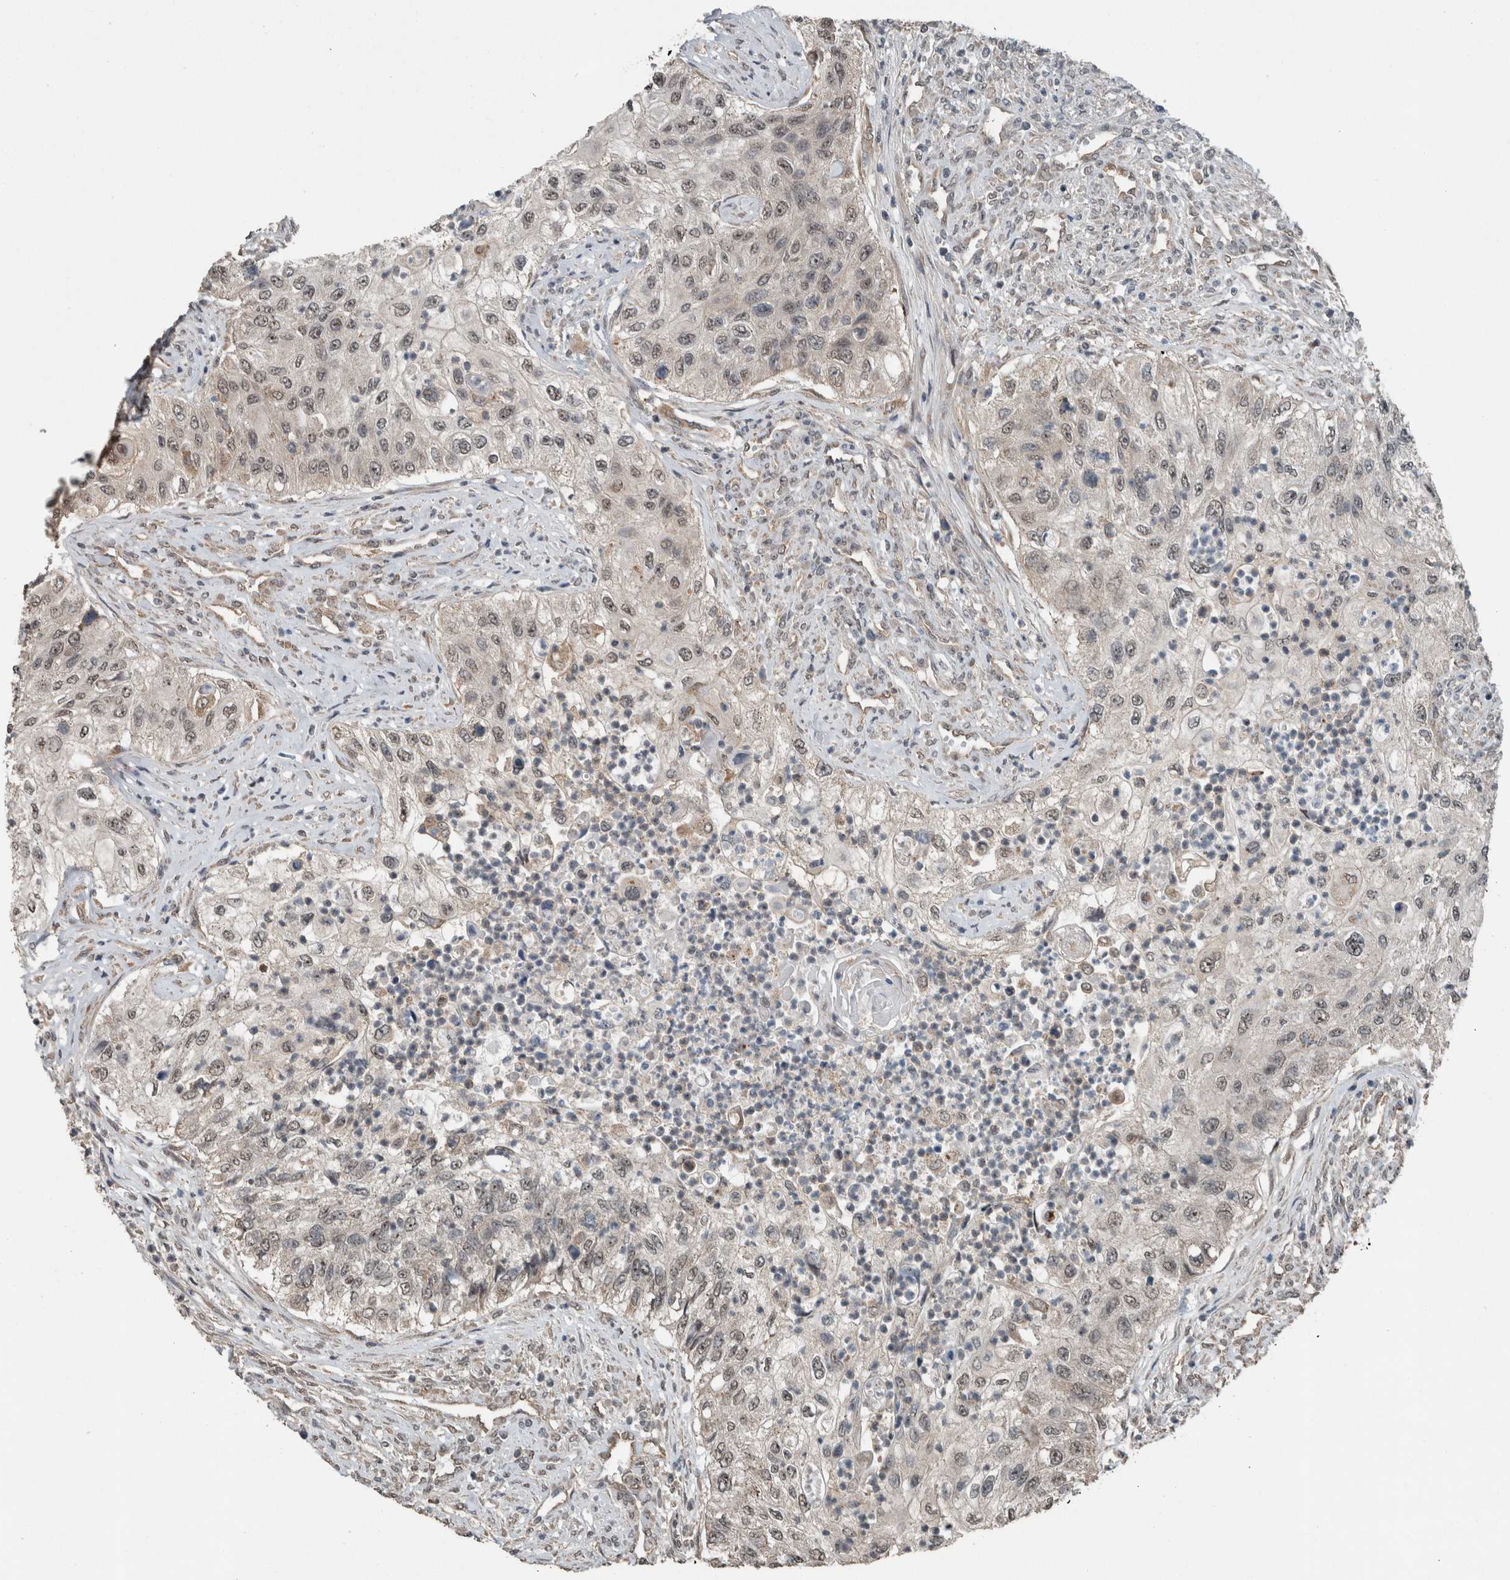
{"staining": {"intensity": "negative", "quantity": "none", "location": "none"}, "tissue": "urothelial cancer", "cell_type": "Tumor cells", "image_type": "cancer", "snomed": [{"axis": "morphology", "description": "Urothelial carcinoma, High grade"}, {"axis": "topography", "description": "Urinary bladder"}], "caption": "Urothelial cancer was stained to show a protein in brown. There is no significant staining in tumor cells.", "gene": "MYO1E", "patient": {"sex": "female", "age": 60}}